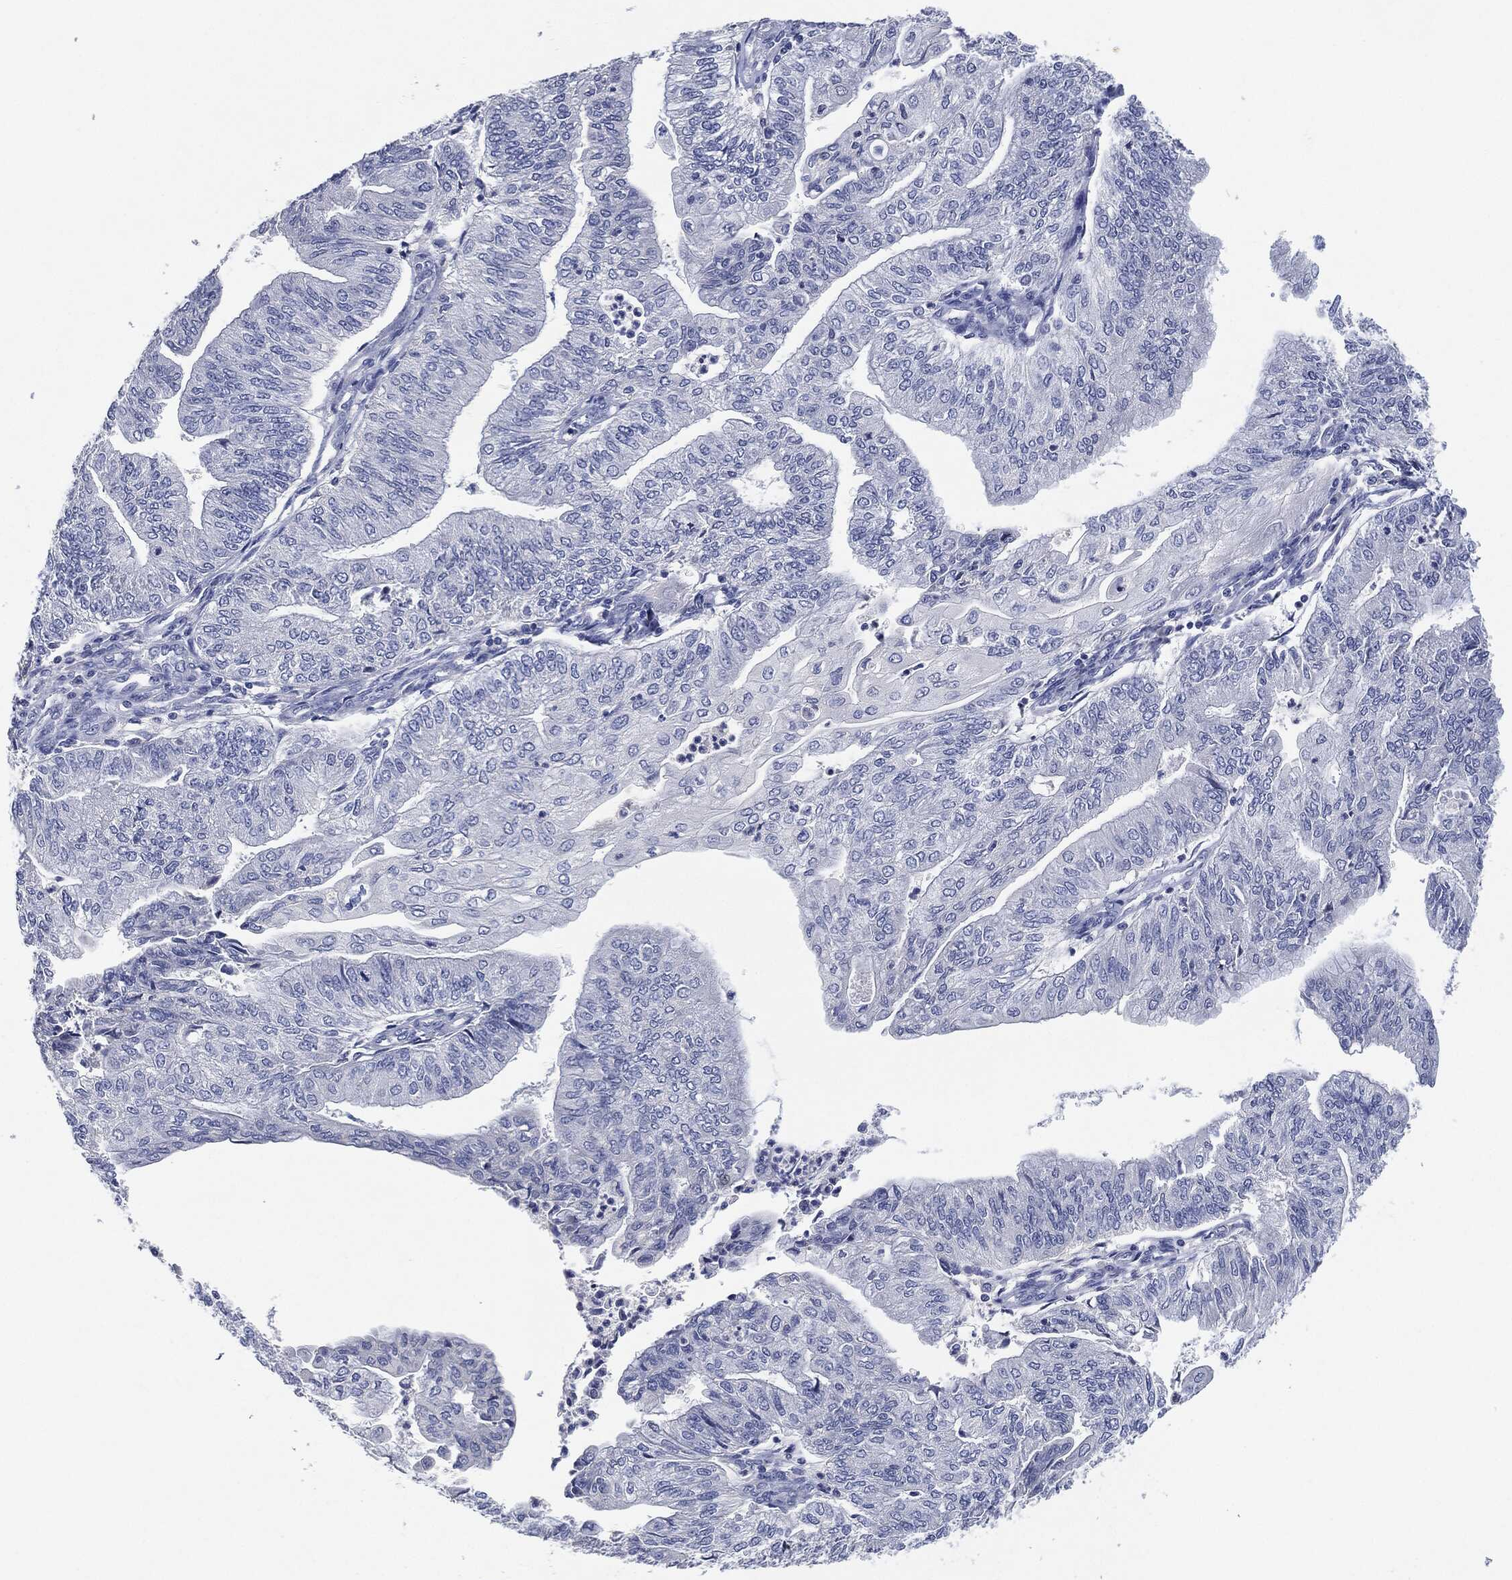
{"staining": {"intensity": "negative", "quantity": "none", "location": "none"}, "tissue": "endometrial cancer", "cell_type": "Tumor cells", "image_type": "cancer", "snomed": [{"axis": "morphology", "description": "Adenocarcinoma, NOS"}, {"axis": "topography", "description": "Endometrium"}], "caption": "Protein analysis of adenocarcinoma (endometrial) demonstrates no significant staining in tumor cells.", "gene": "NTRK1", "patient": {"sex": "female", "age": 59}}